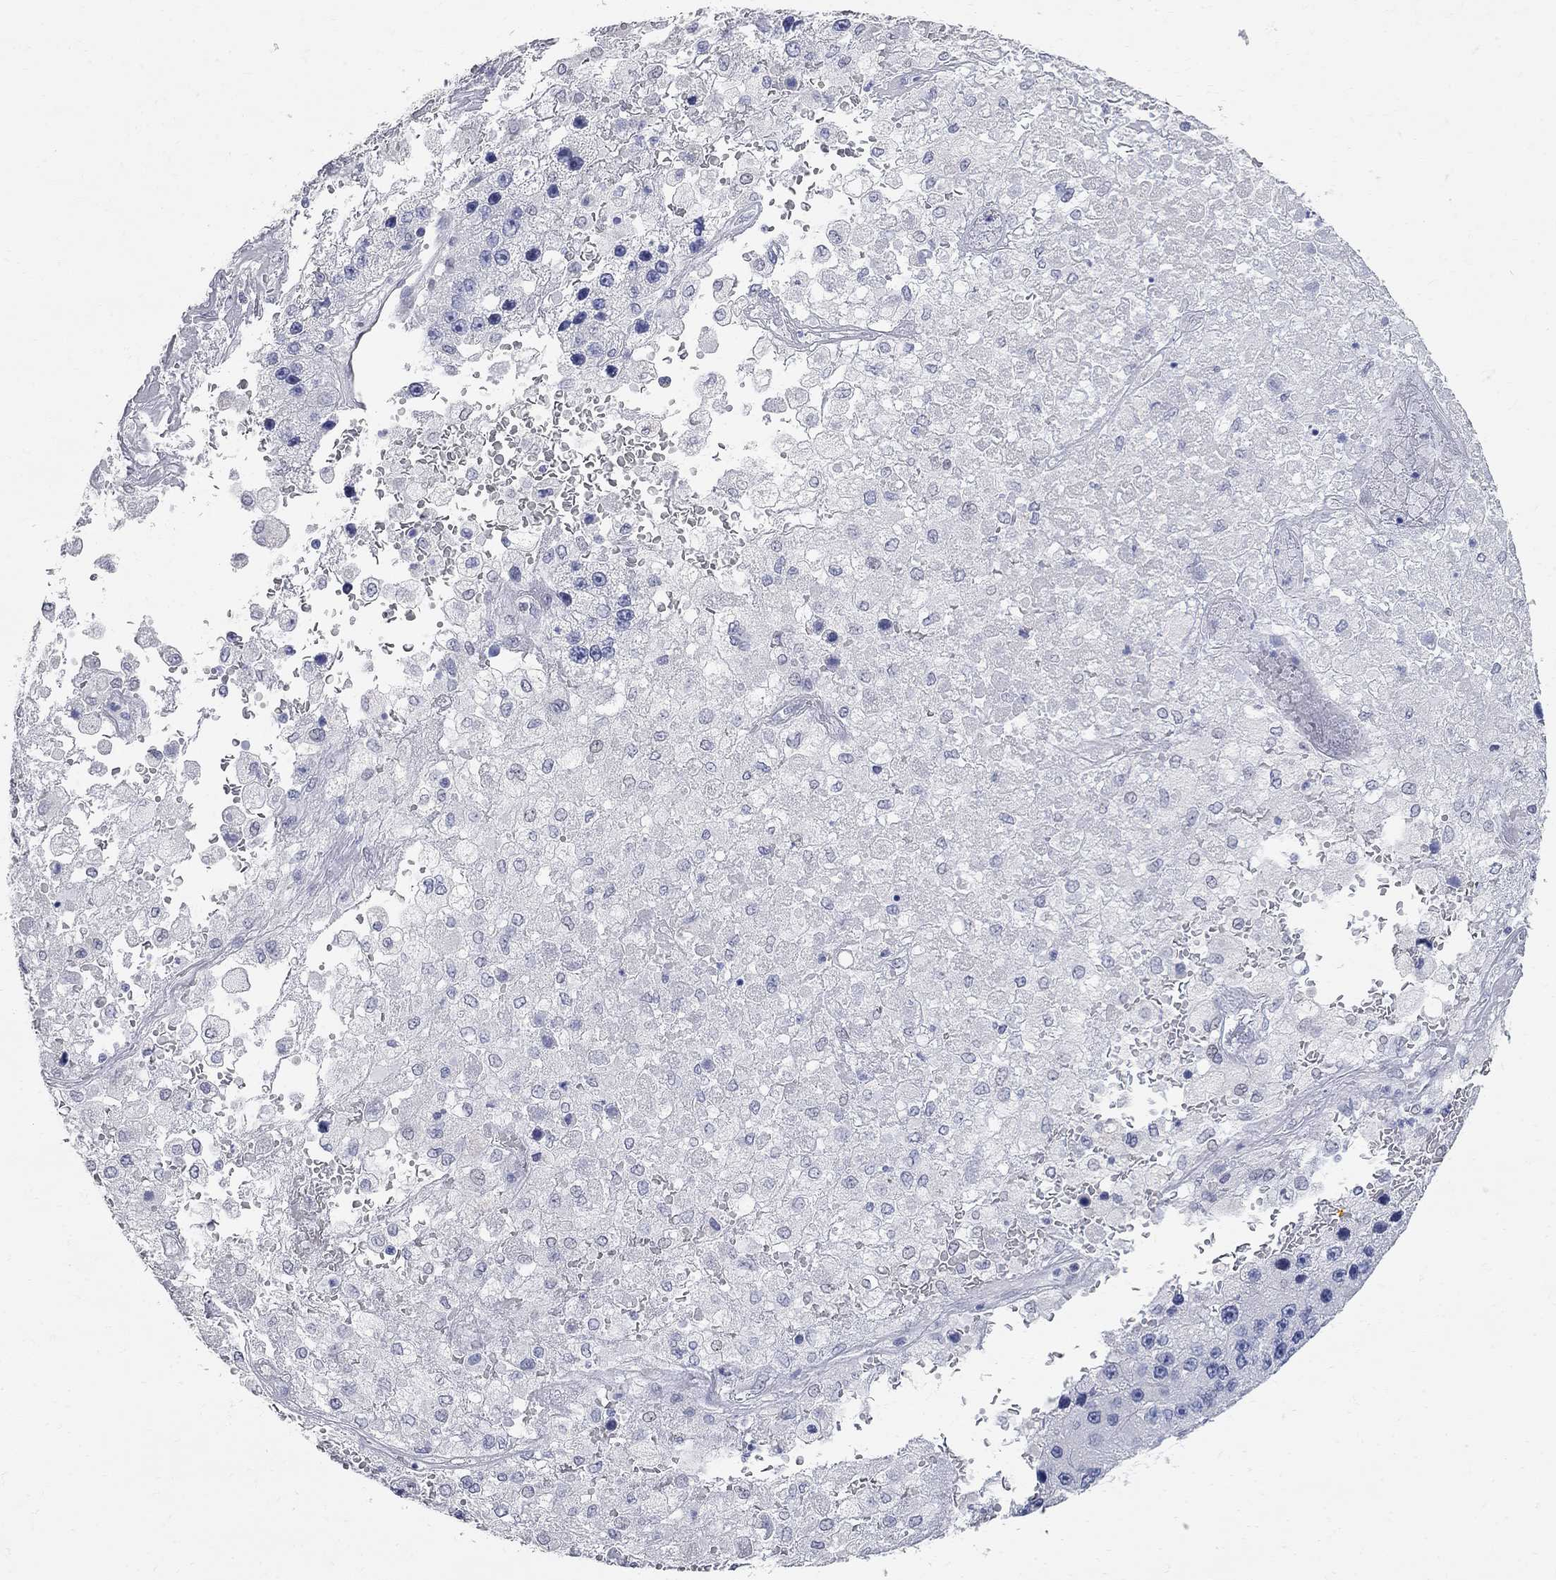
{"staining": {"intensity": "negative", "quantity": "none", "location": "none"}, "tissue": "liver cancer", "cell_type": "Tumor cells", "image_type": "cancer", "snomed": [{"axis": "morphology", "description": "Carcinoma, Hepatocellular, NOS"}, {"axis": "topography", "description": "Liver"}], "caption": "Tumor cells are negative for protein expression in human liver hepatocellular carcinoma. Nuclei are stained in blue.", "gene": "BPIFB1", "patient": {"sex": "female", "age": 73}}